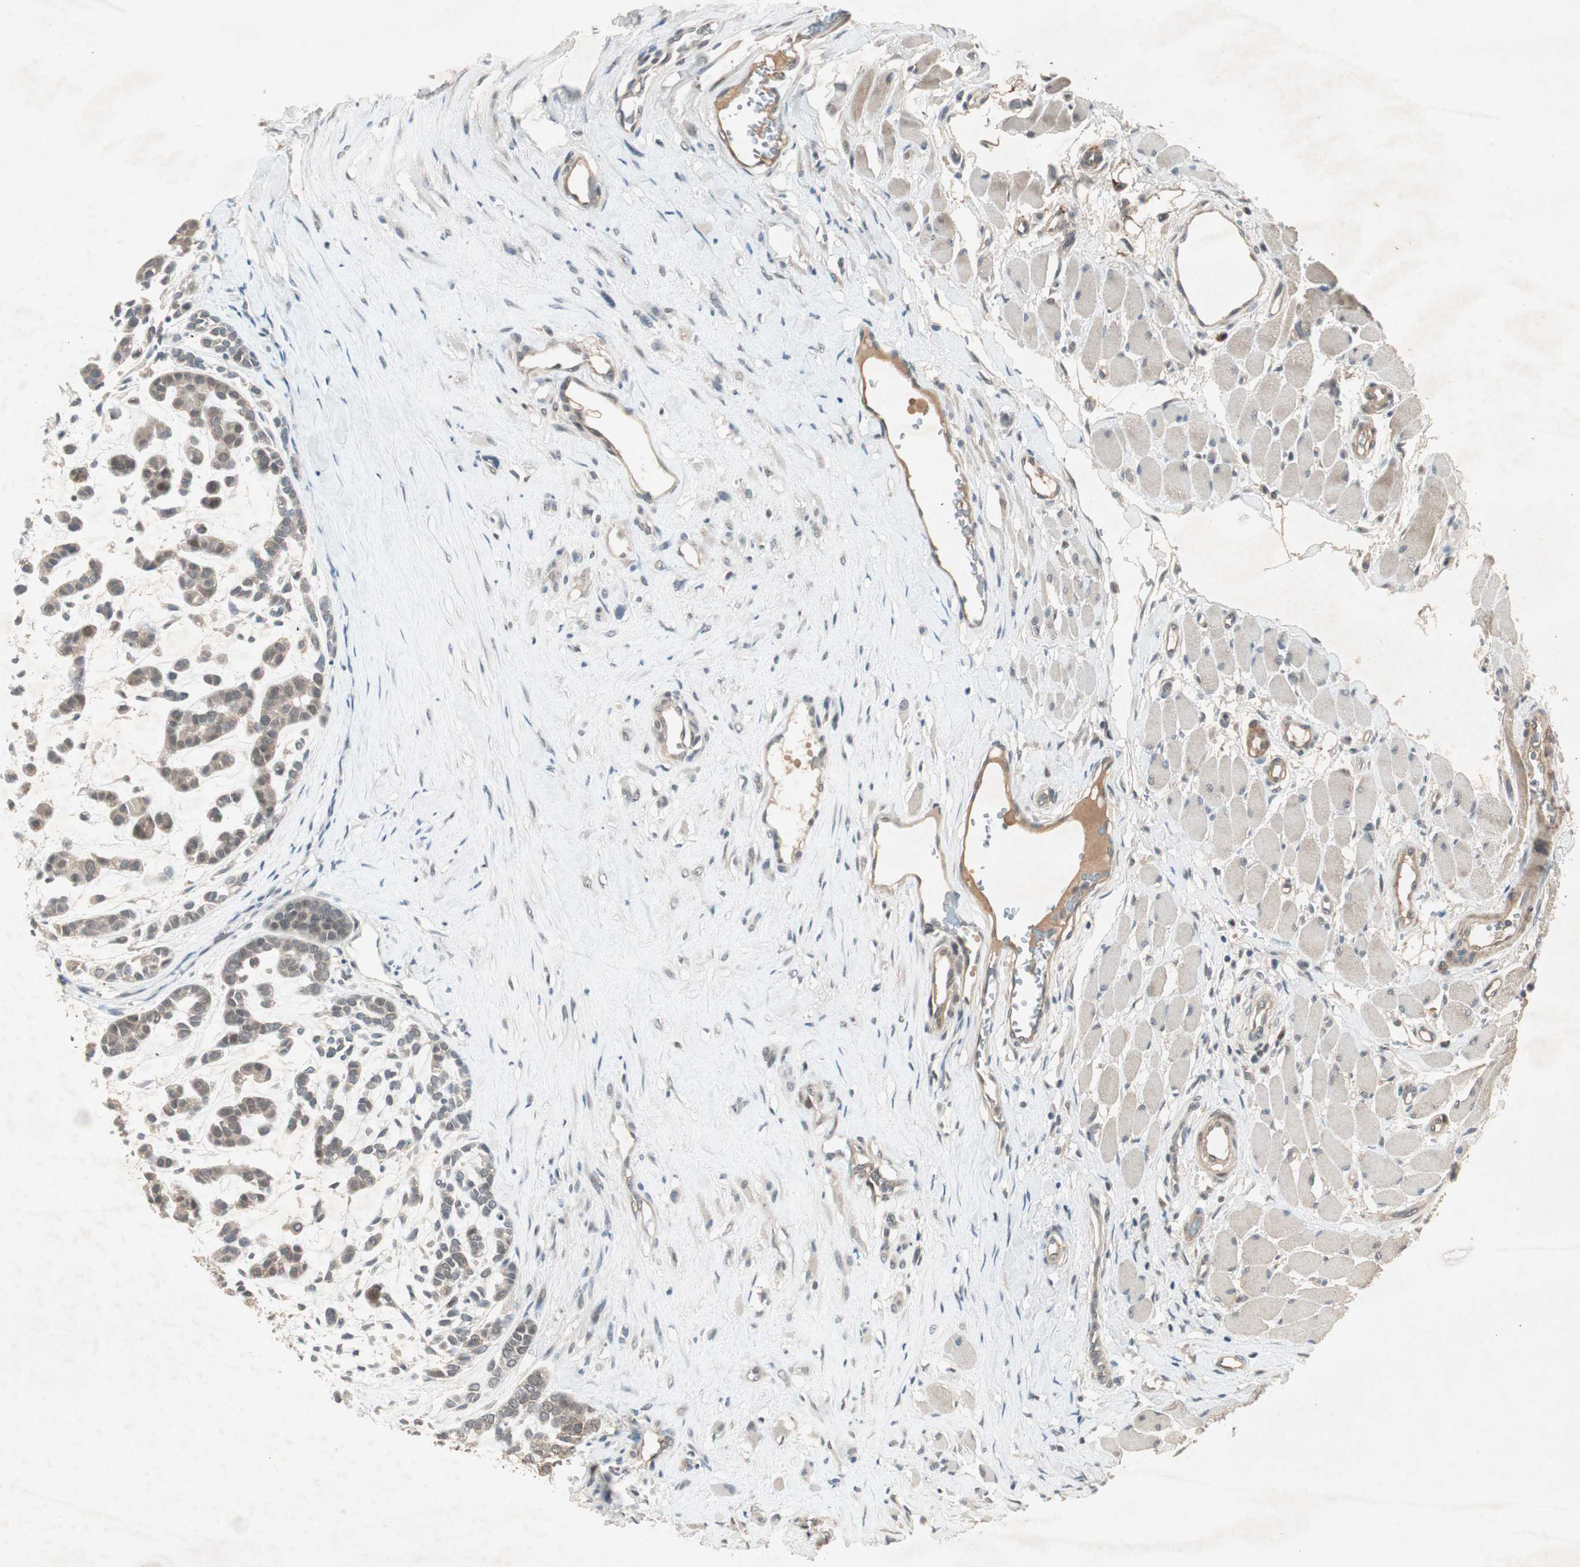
{"staining": {"intensity": "weak", "quantity": "<25%", "location": "cytoplasmic/membranous"}, "tissue": "head and neck cancer", "cell_type": "Tumor cells", "image_type": "cancer", "snomed": [{"axis": "morphology", "description": "Adenocarcinoma, NOS"}, {"axis": "morphology", "description": "Adenoma, NOS"}, {"axis": "topography", "description": "Head-Neck"}], "caption": "Immunohistochemistry (IHC) of human head and neck cancer exhibits no positivity in tumor cells. (DAB (3,3'-diaminobenzidine) IHC with hematoxylin counter stain).", "gene": "RNGTT", "patient": {"sex": "female", "age": 55}}